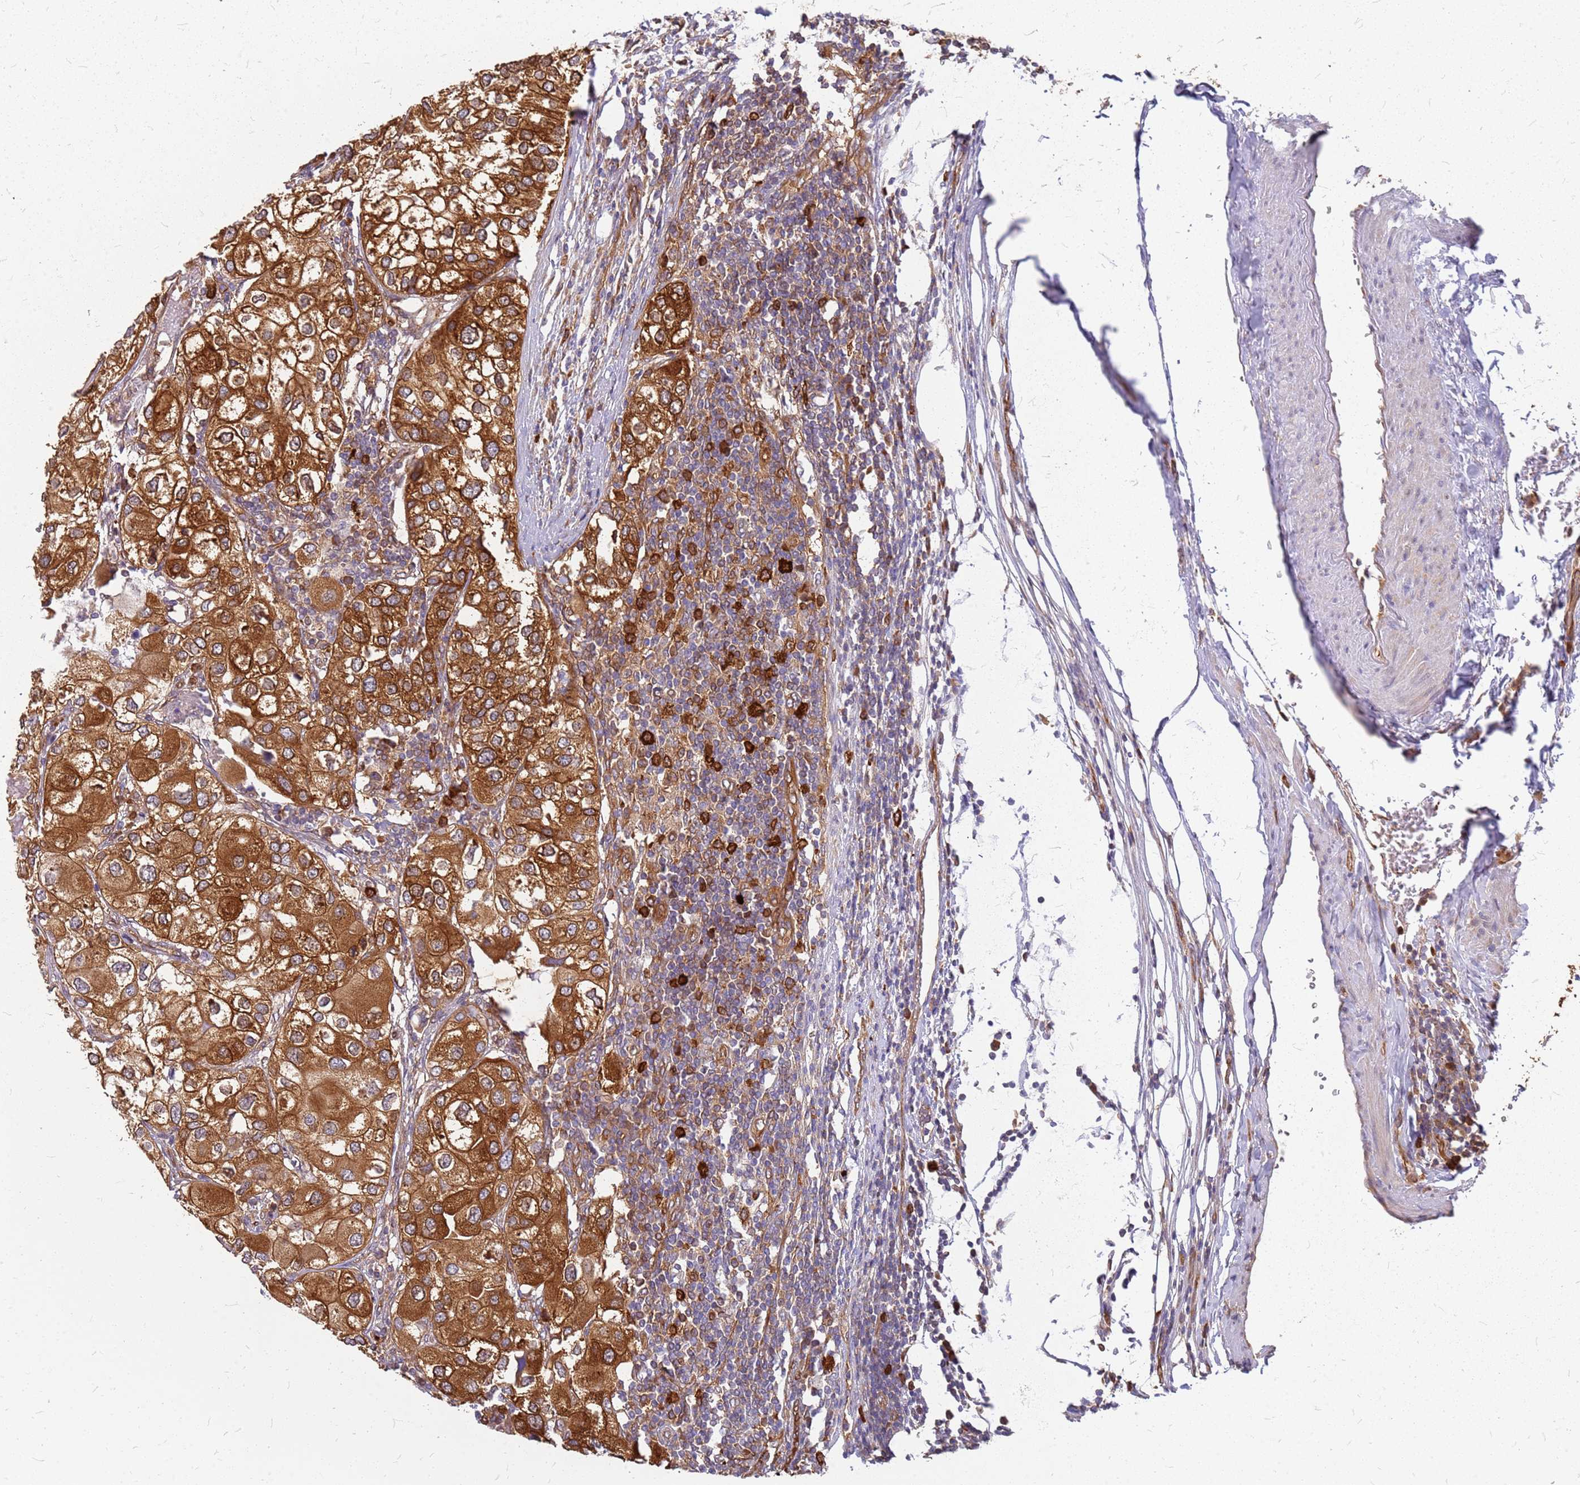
{"staining": {"intensity": "strong", "quantity": ">75%", "location": "cytoplasmic/membranous"}, "tissue": "urothelial cancer", "cell_type": "Tumor cells", "image_type": "cancer", "snomed": [{"axis": "morphology", "description": "Urothelial carcinoma, High grade"}, {"axis": "topography", "description": "Urinary bladder"}], "caption": "There is high levels of strong cytoplasmic/membranous staining in tumor cells of urothelial cancer, as demonstrated by immunohistochemical staining (brown color).", "gene": "HDX", "patient": {"sex": "male", "age": 64}}